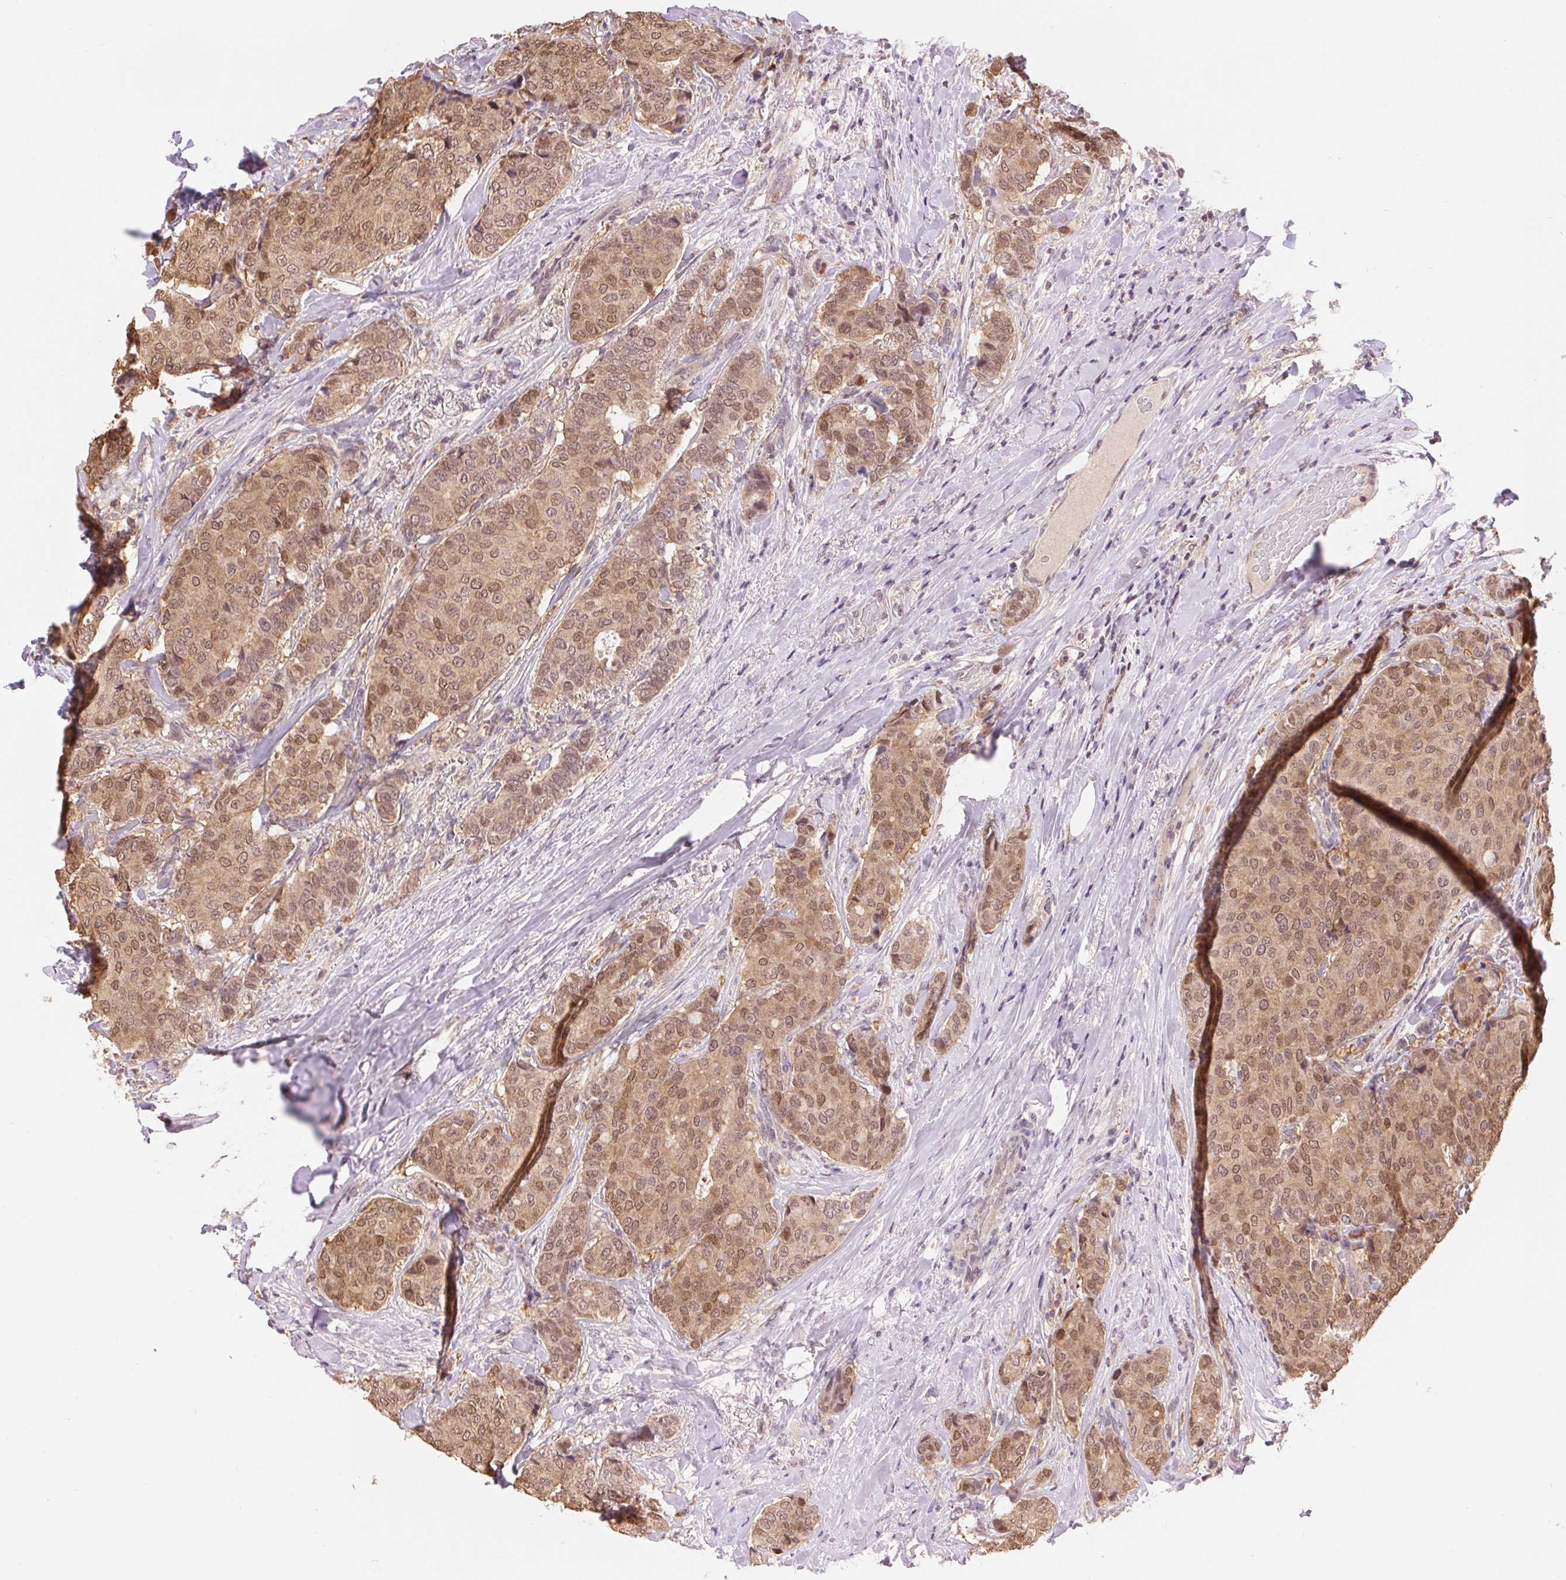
{"staining": {"intensity": "moderate", "quantity": ">75%", "location": "cytoplasmic/membranous,nuclear"}, "tissue": "breast cancer", "cell_type": "Tumor cells", "image_type": "cancer", "snomed": [{"axis": "morphology", "description": "Duct carcinoma"}, {"axis": "topography", "description": "Breast"}], "caption": "An immunohistochemistry photomicrograph of neoplastic tissue is shown. Protein staining in brown labels moderate cytoplasmic/membranous and nuclear positivity in breast invasive ductal carcinoma within tumor cells.", "gene": "TMEM273", "patient": {"sex": "female", "age": 75}}